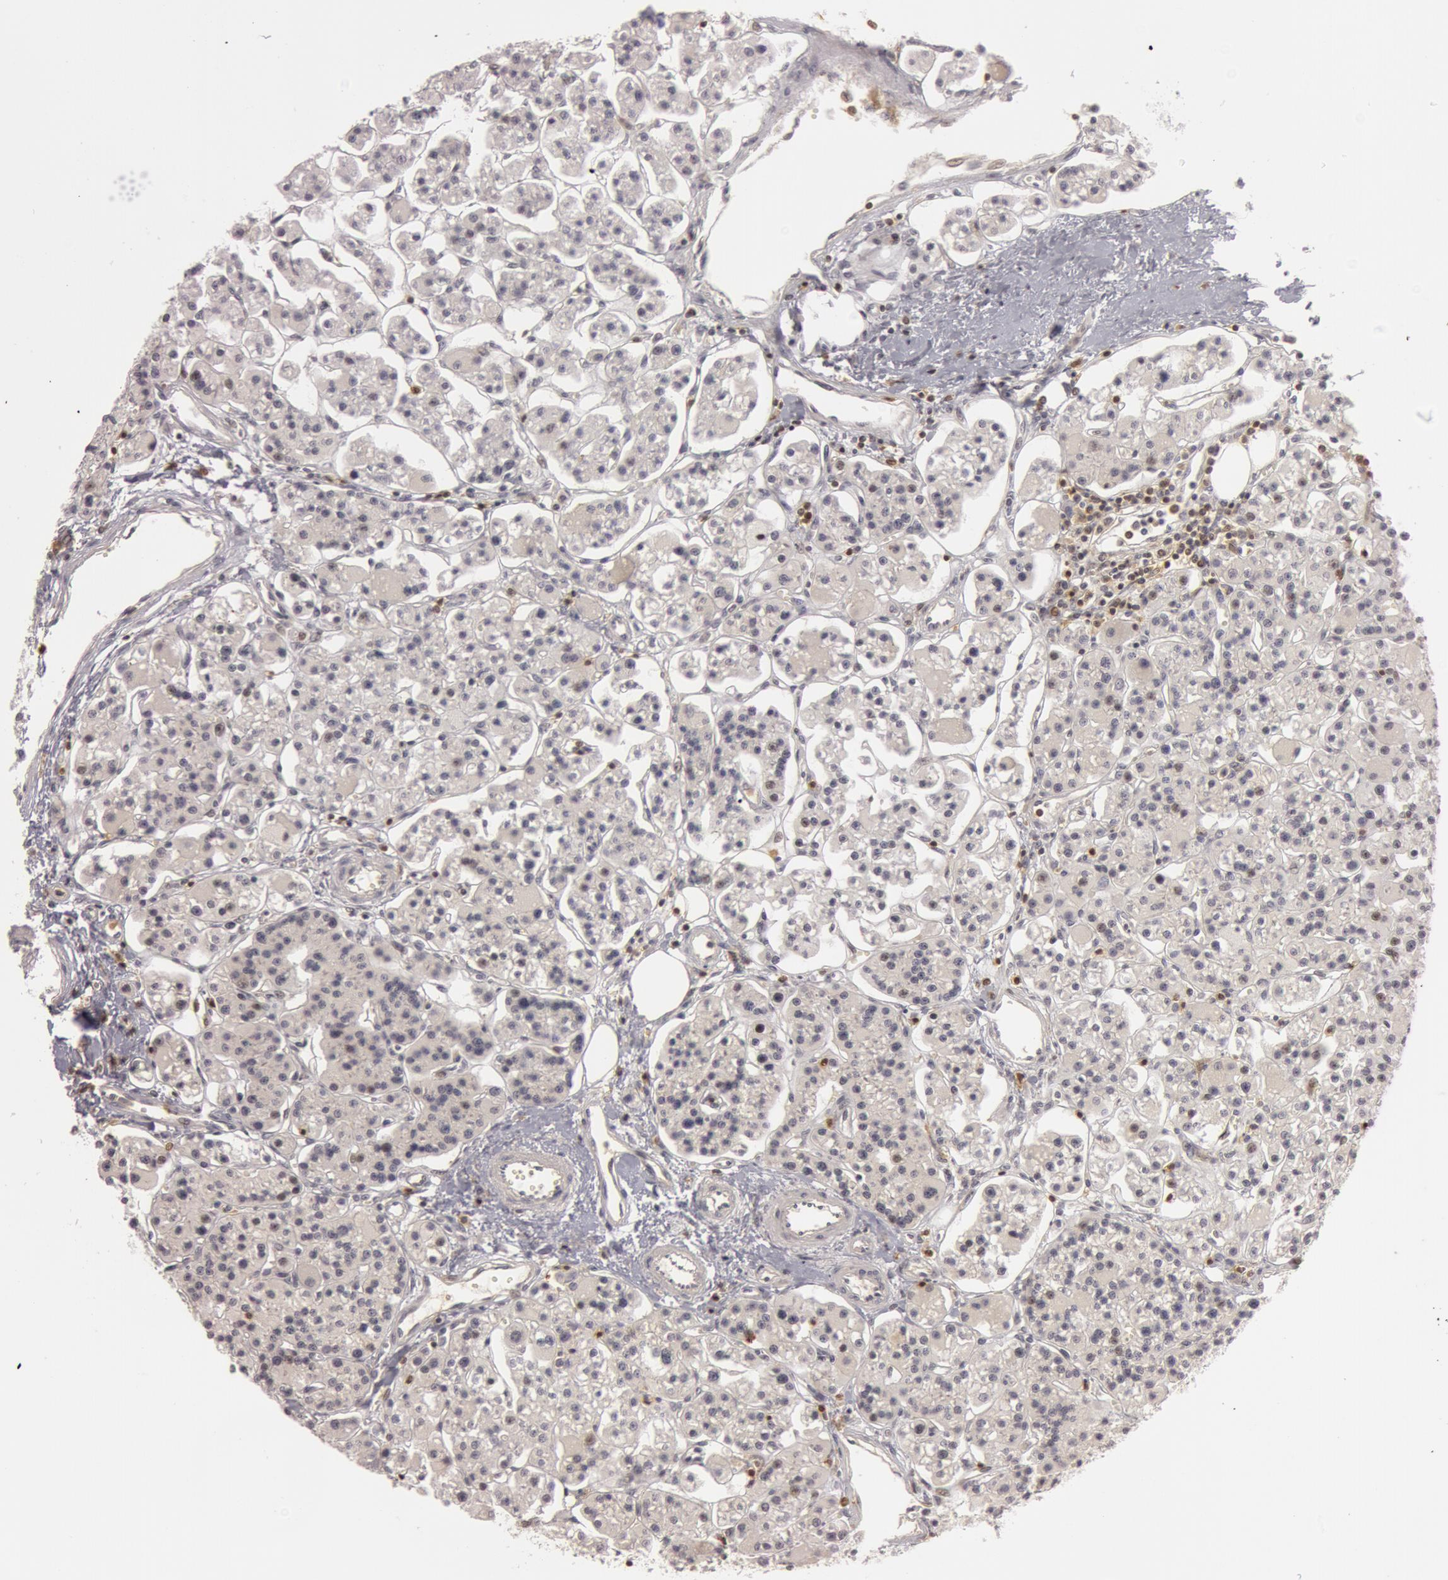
{"staining": {"intensity": "negative", "quantity": "none", "location": "none"}, "tissue": "parathyroid gland", "cell_type": "Glandular cells", "image_type": "normal", "snomed": [{"axis": "morphology", "description": "Normal tissue, NOS"}, {"axis": "topography", "description": "Parathyroid gland"}], "caption": "IHC photomicrograph of unremarkable parathyroid gland: parathyroid gland stained with DAB displays no significant protein expression in glandular cells.", "gene": "OASL", "patient": {"sex": "female", "age": 58}}